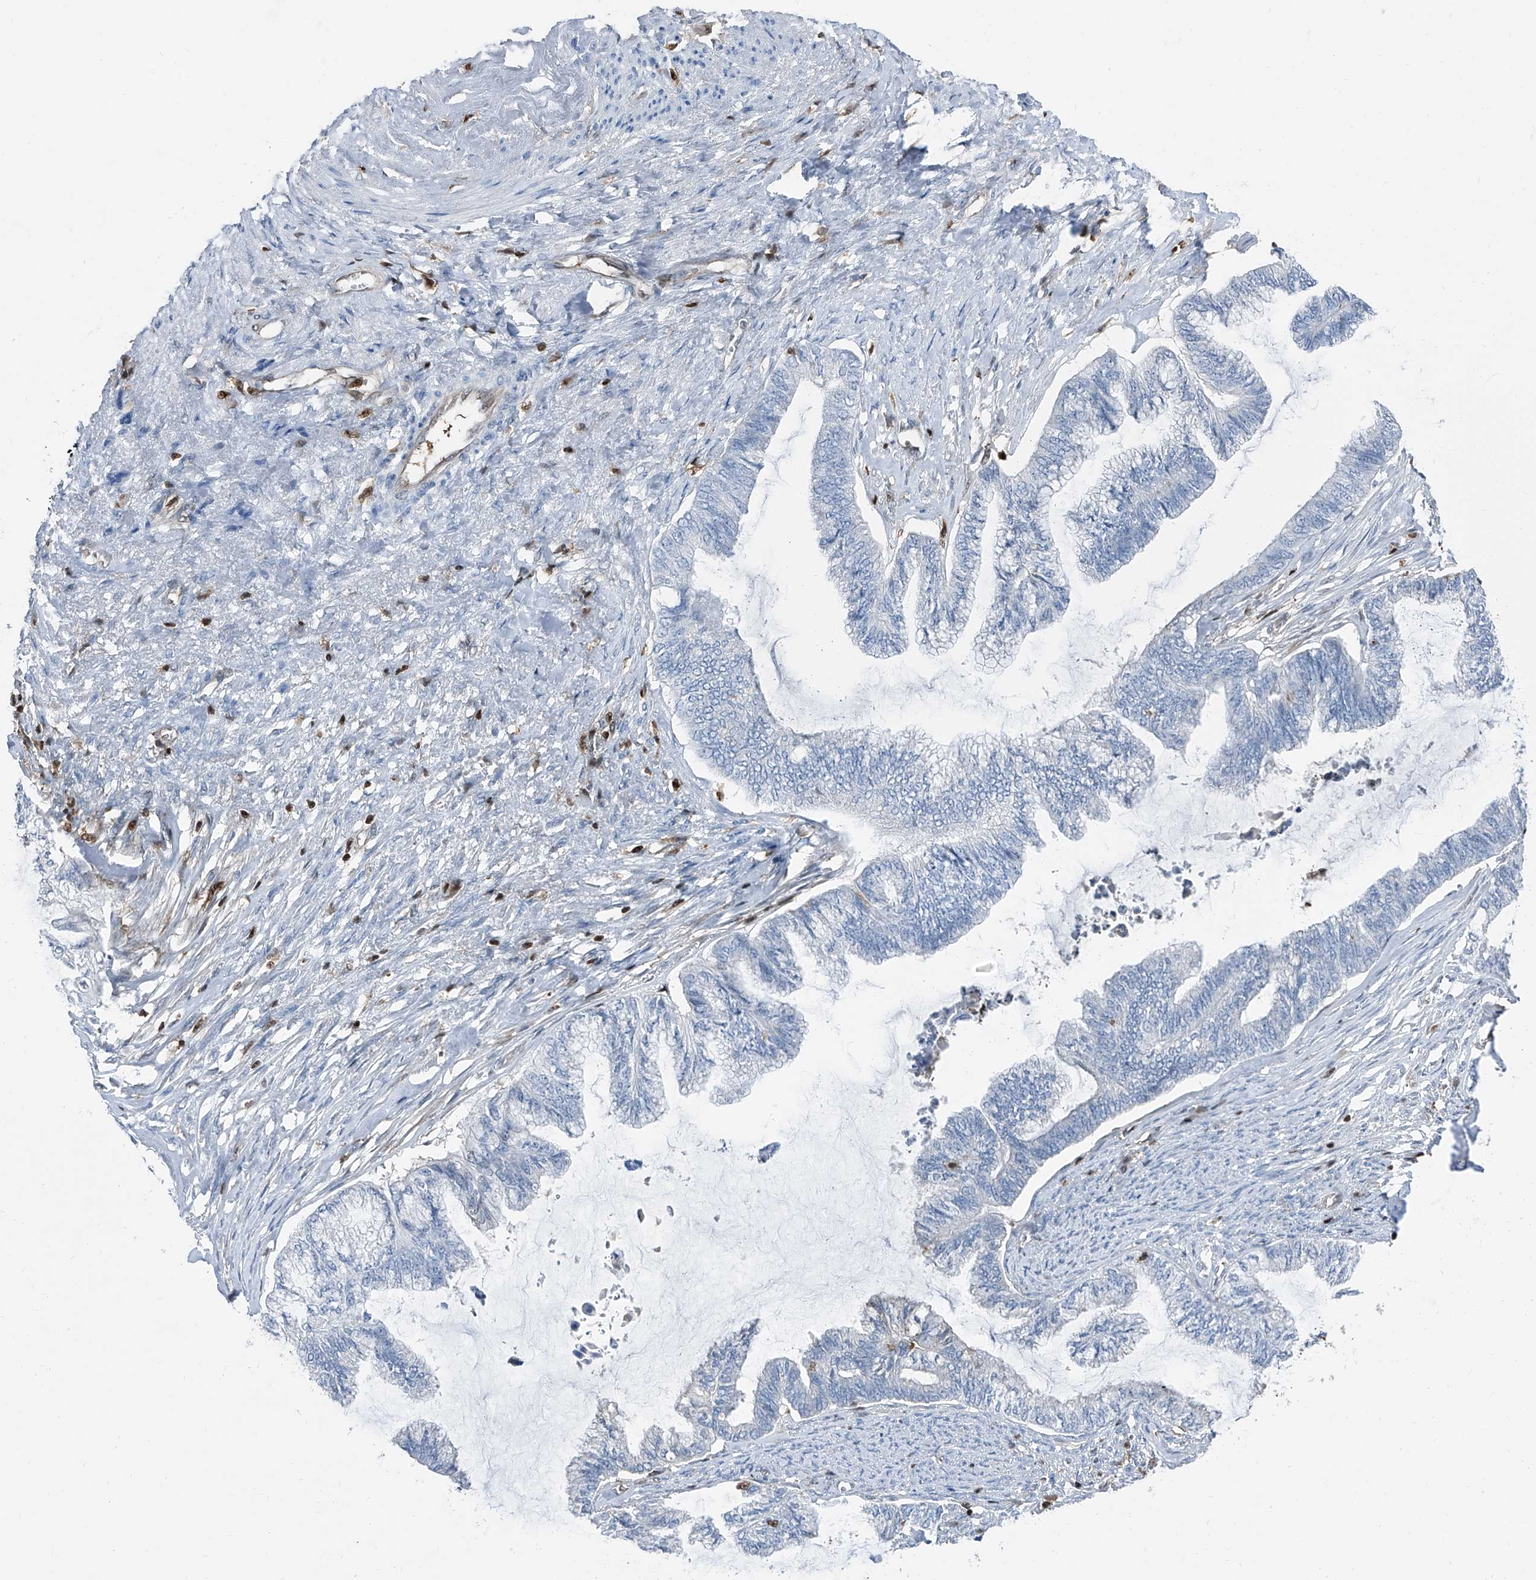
{"staining": {"intensity": "negative", "quantity": "none", "location": "none"}, "tissue": "endometrial cancer", "cell_type": "Tumor cells", "image_type": "cancer", "snomed": [{"axis": "morphology", "description": "Adenocarcinoma, NOS"}, {"axis": "topography", "description": "Endometrium"}], "caption": "Immunohistochemistry (IHC) histopathology image of human endometrial adenocarcinoma stained for a protein (brown), which exhibits no staining in tumor cells.", "gene": "PSMB10", "patient": {"sex": "female", "age": 86}}